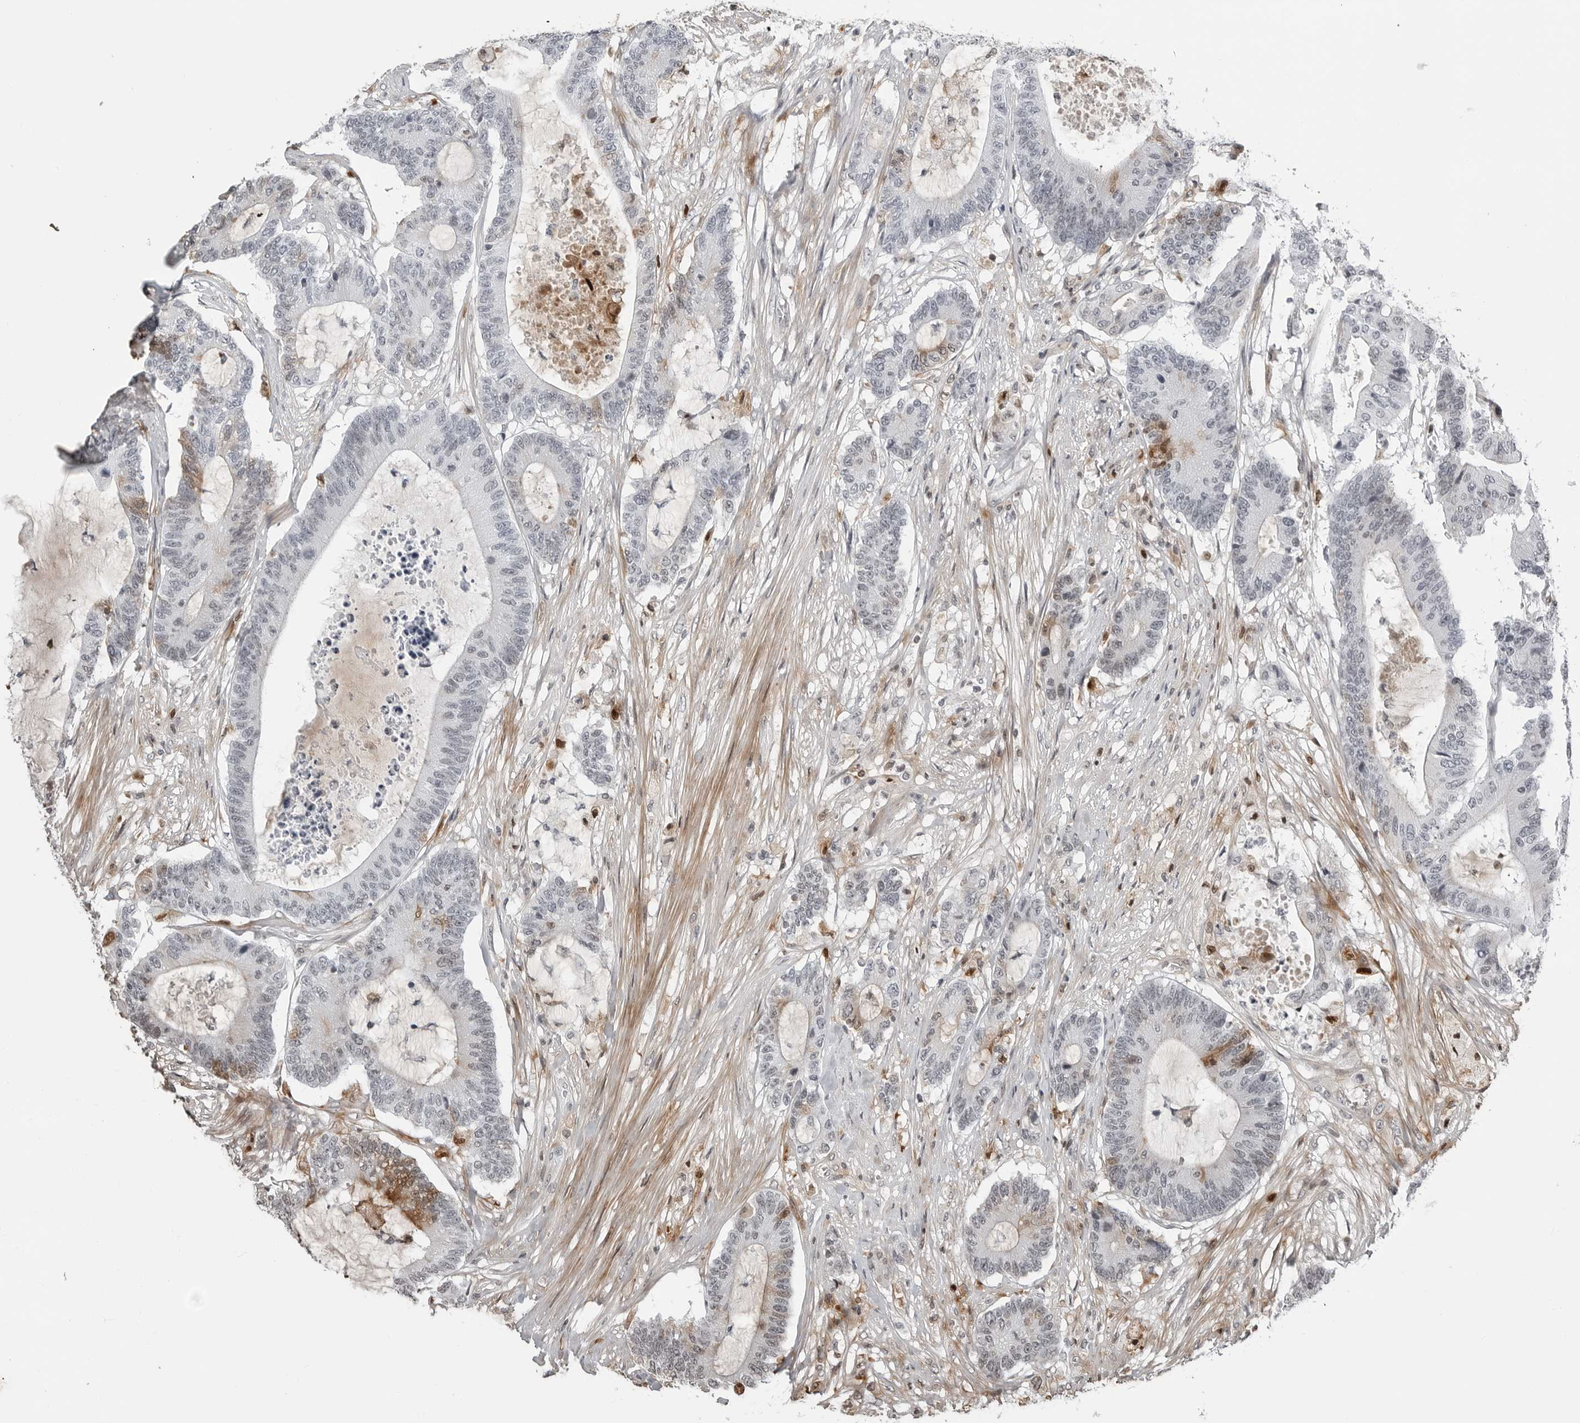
{"staining": {"intensity": "moderate", "quantity": "<25%", "location": "cytoplasmic/membranous"}, "tissue": "colorectal cancer", "cell_type": "Tumor cells", "image_type": "cancer", "snomed": [{"axis": "morphology", "description": "Adenocarcinoma, NOS"}, {"axis": "topography", "description": "Colon"}], "caption": "Immunohistochemical staining of human adenocarcinoma (colorectal) demonstrates low levels of moderate cytoplasmic/membranous staining in approximately <25% of tumor cells.", "gene": "CXCR5", "patient": {"sex": "female", "age": 84}}